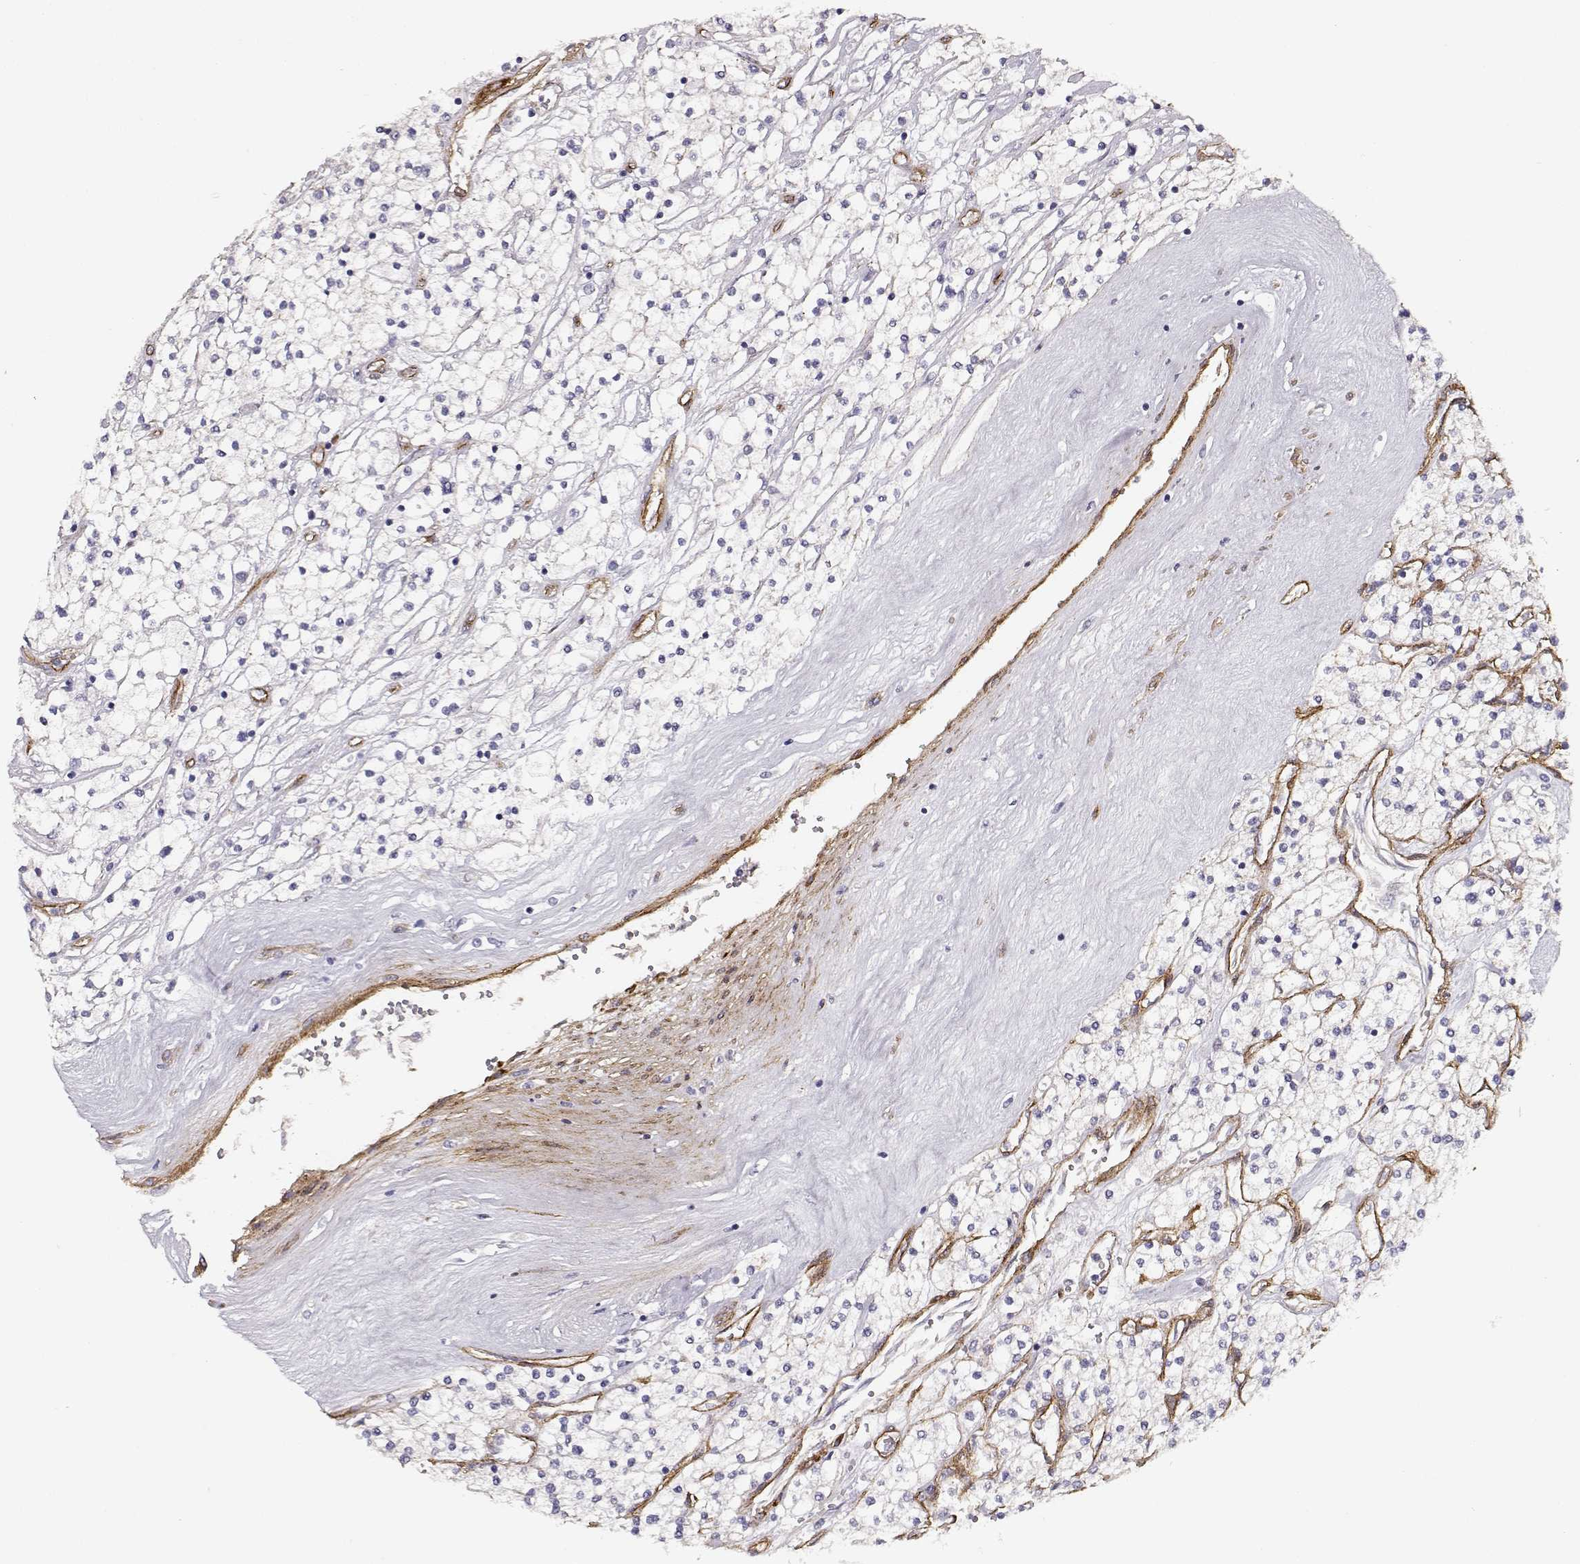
{"staining": {"intensity": "negative", "quantity": "none", "location": "none"}, "tissue": "renal cancer", "cell_type": "Tumor cells", "image_type": "cancer", "snomed": [{"axis": "morphology", "description": "Adenocarcinoma, NOS"}, {"axis": "topography", "description": "Kidney"}], "caption": "An image of human renal adenocarcinoma is negative for staining in tumor cells. Brightfield microscopy of immunohistochemistry (IHC) stained with DAB (3,3'-diaminobenzidine) (brown) and hematoxylin (blue), captured at high magnification.", "gene": "LAMC1", "patient": {"sex": "male", "age": 80}}